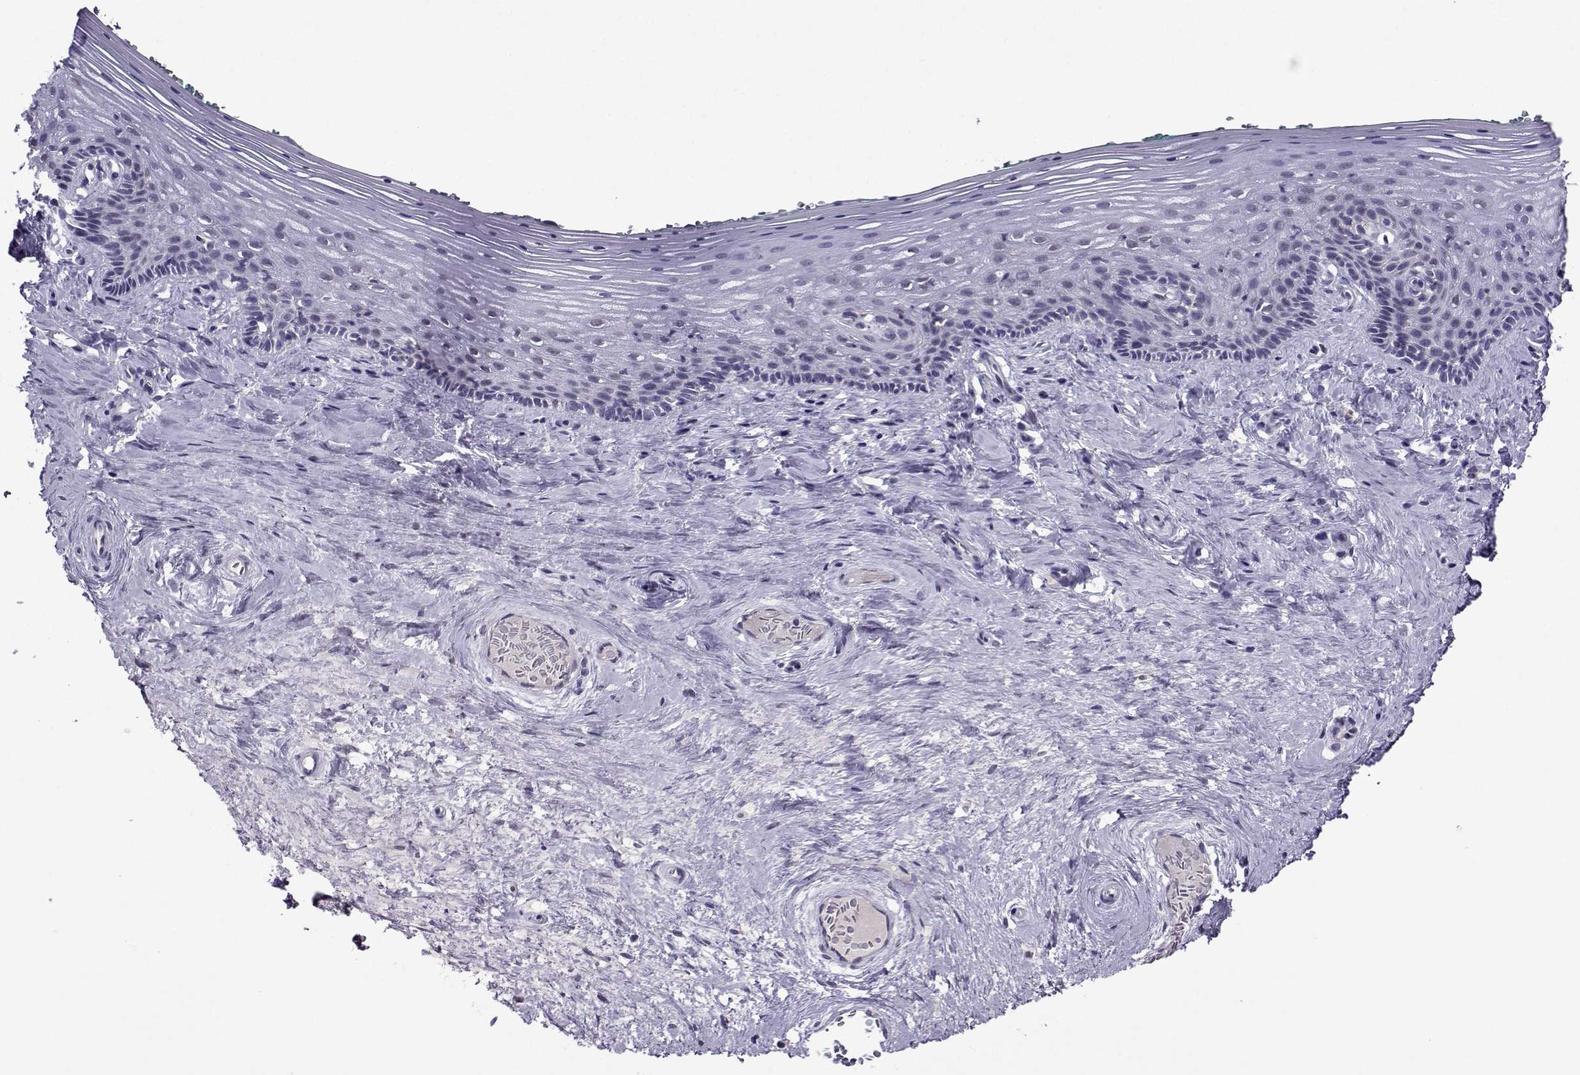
{"staining": {"intensity": "weak", "quantity": "25%-75%", "location": "cytoplasmic/membranous,nuclear"}, "tissue": "vagina", "cell_type": "Squamous epithelial cells", "image_type": "normal", "snomed": [{"axis": "morphology", "description": "Normal tissue, NOS"}, {"axis": "topography", "description": "Vagina"}], "caption": "Immunohistochemical staining of benign vagina demonstrates weak cytoplasmic/membranous,nuclear protein expression in about 25%-75% of squamous epithelial cells.", "gene": "DDX20", "patient": {"sex": "female", "age": 45}}